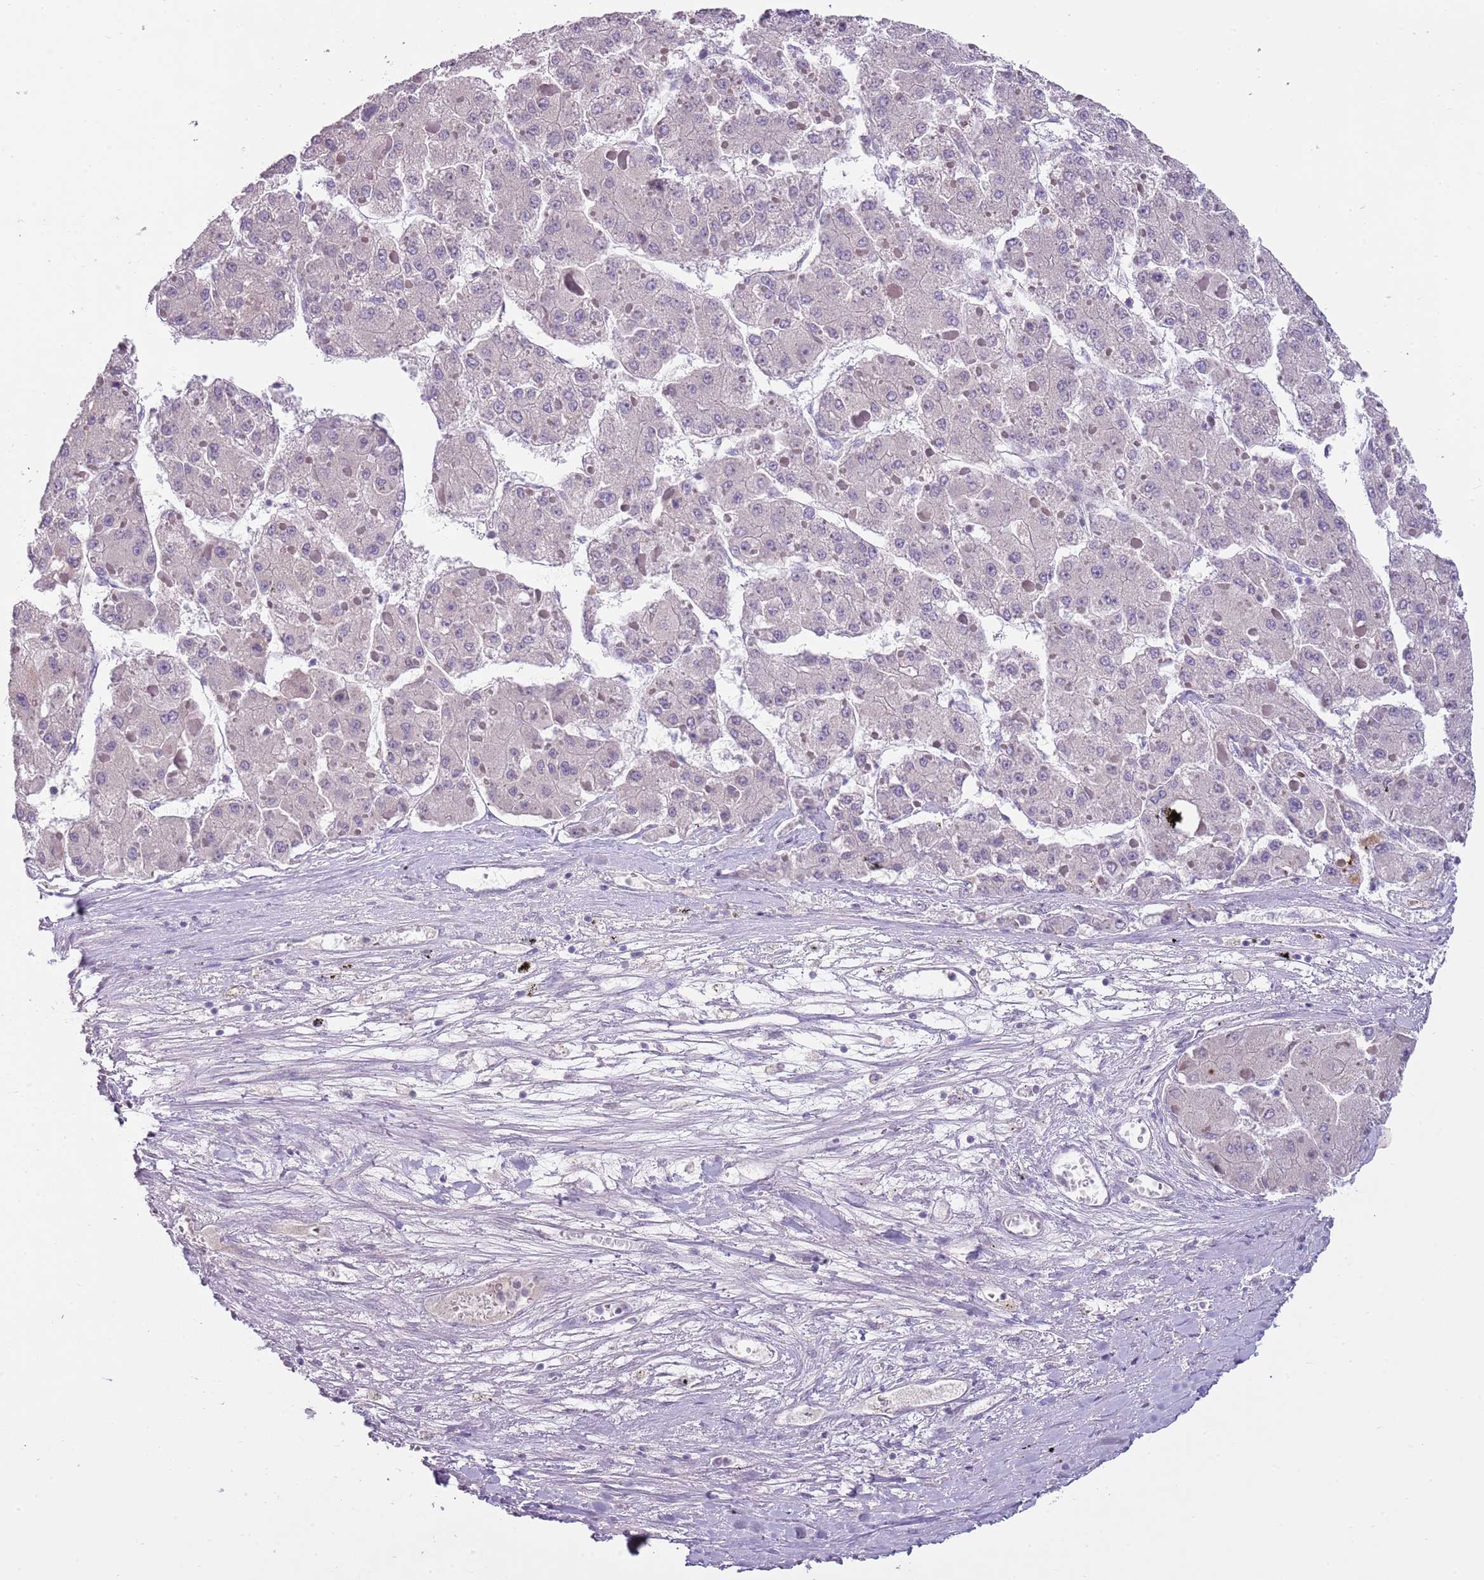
{"staining": {"intensity": "negative", "quantity": "none", "location": "none"}, "tissue": "liver cancer", "cell_type": "Tumor cells", "image_type": "cancer", "snomed": [{"axis": "morphology", "description": "Carcinoma, Hepatocellular, NOS"}, {"axis": "topography", "description": "Liver"}], "caption": "There is no significant positivity in tumor cells of liver cancer.", "gene": "SLC35E3", "patient": {"sex": "female", "age": 73}}